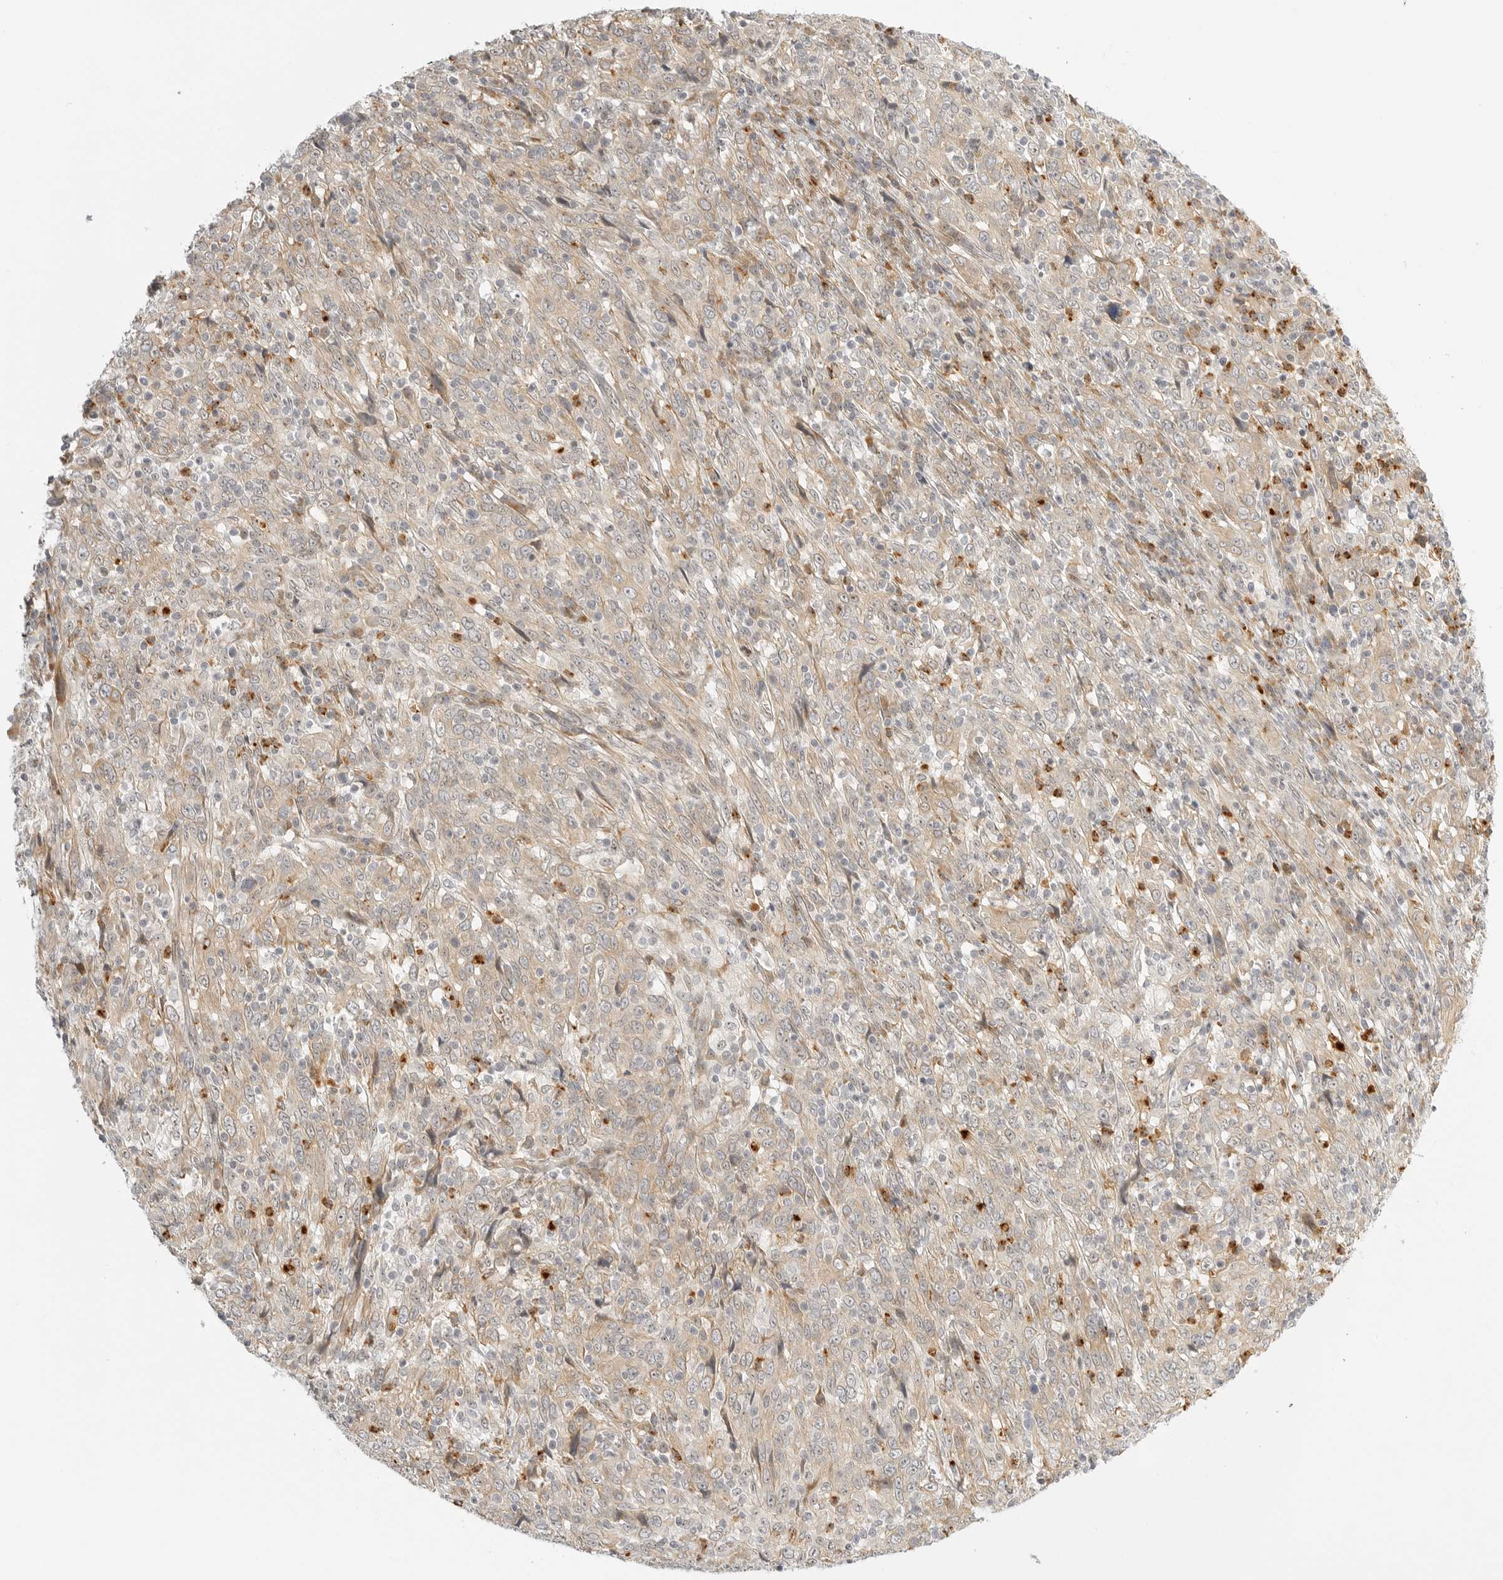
{"staining": {"intensity": "weak", "quantity": ">75%", "location": "cytoplasmic/membranous"}, "tissue": "cervical cancer", "cell_type": "Tumor cells", "image_type": "cancer", "snomed": [{"axis": "morphology", "description": "Squamous cell carcinoma, NOS"}, {"axis": "topography", "description": "Cervix"}], "caption": "Immunohistochemical staining of human cervical squamous cell carcinoma displays low levels of weak cytoplasmic/membranous protein staining in approximately >75% of tumor cells. Immunohistochemistry stains the protein of interest in brown and the nuclei are stained blue.", "gene": "DSCC1", "patient": {"sex": "female", "age": 46}}